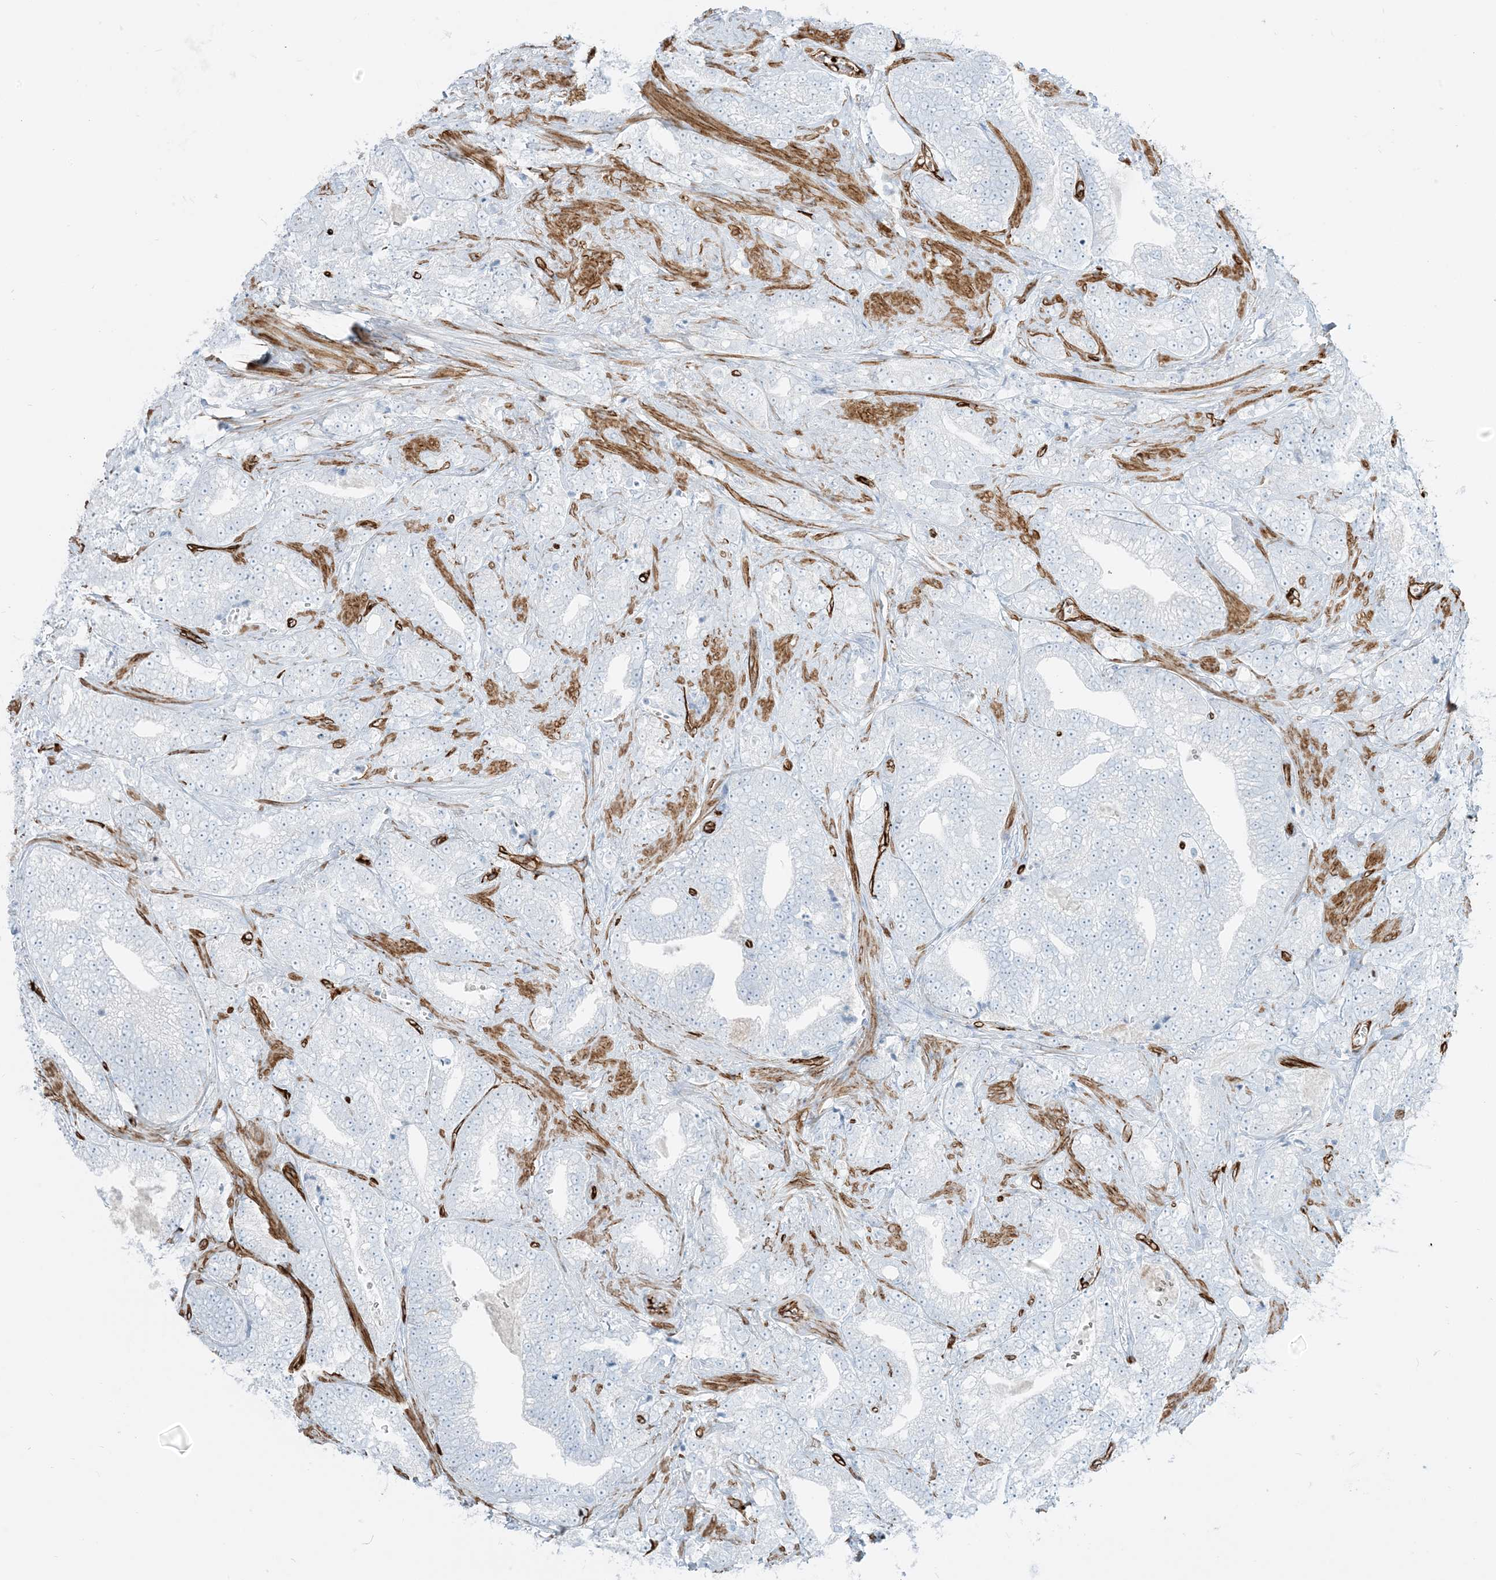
{"staining": {"intensity": "negative", "quantity": "none", "location": "none"}, "tissue": "prostate cancer", "cell_type": "Tumor cells", "image_type": "cancer", "snomed": [{"axis": "morphology", "description": "Adenocarcinoma, High grade"}, {"axis": "topography", "description": "Prostate and seminal vesicle, NOS"}], "caption": "Tumor cells show no significant staining in prostate high-grade adenocarcinoma. (Brightfield microscopy of DAB (3,3'-diaminobenzidine) immunohistochemistry (IHC) at high magnification).", "gene": "EPS8L3", "patient": {"sex": "male", "age": 67}}